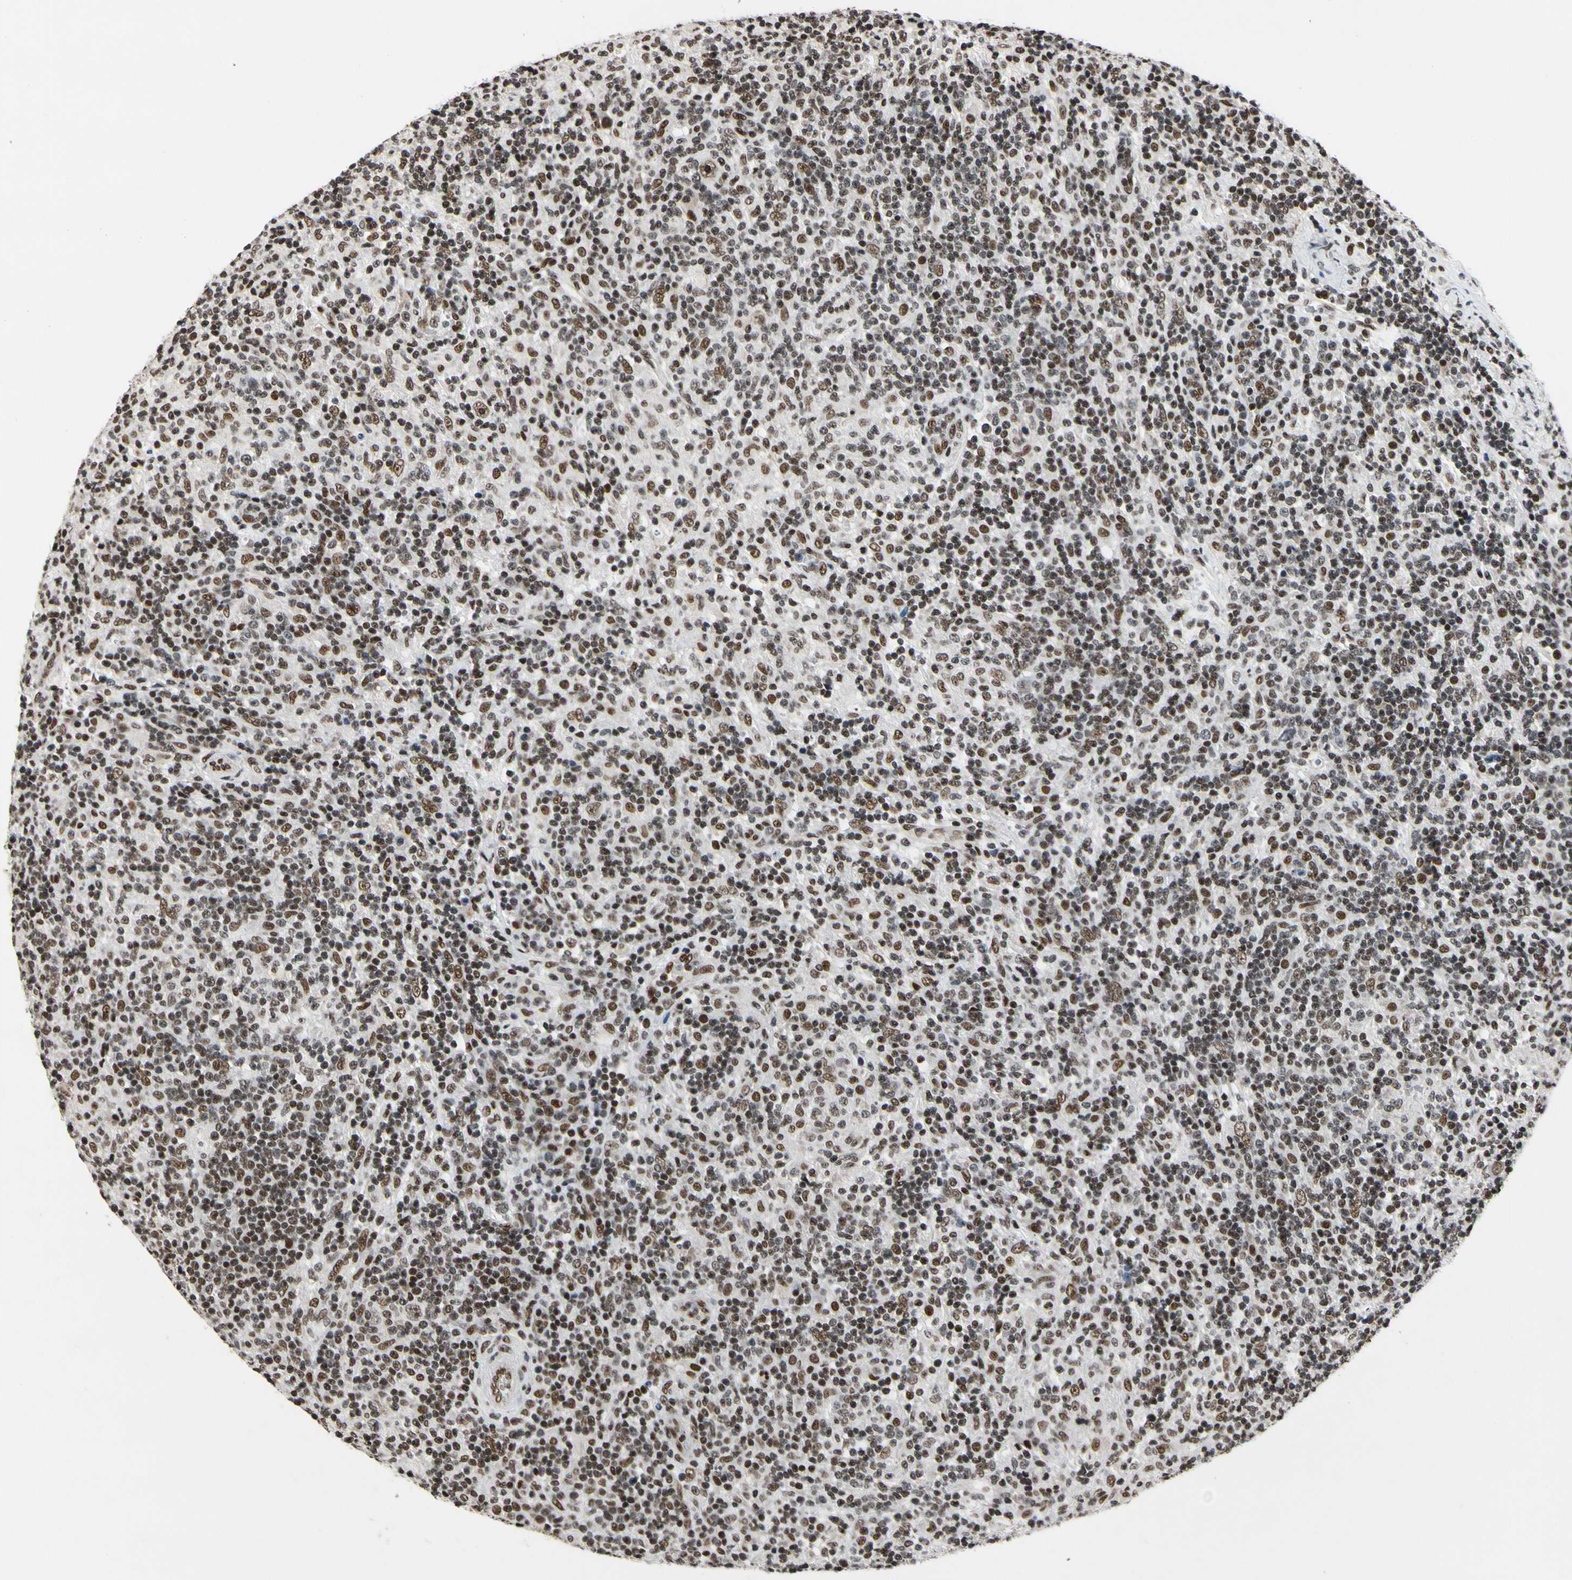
{"staining": {"intensity": "strong", "quantity": ">75%", "location": "nuclear"}, "tissue": "lymphoma", "cell_type": "Tumor cells", "image_type": "cancer", "snomed": [{"axis": "morphology", "description": "Hodgkin's disease, NOS"}, {"axis": "topography", "description": "Lymph node"}], "caption": "Protein positivity by immunohistochemistry exhibits strong nuclear staining in approximately >75% of tumor cells in Hodgkin's disease. Nuclei are stained in blue.", "gene": "RECQL", "patient": {"sex": "male", "age": 70}}